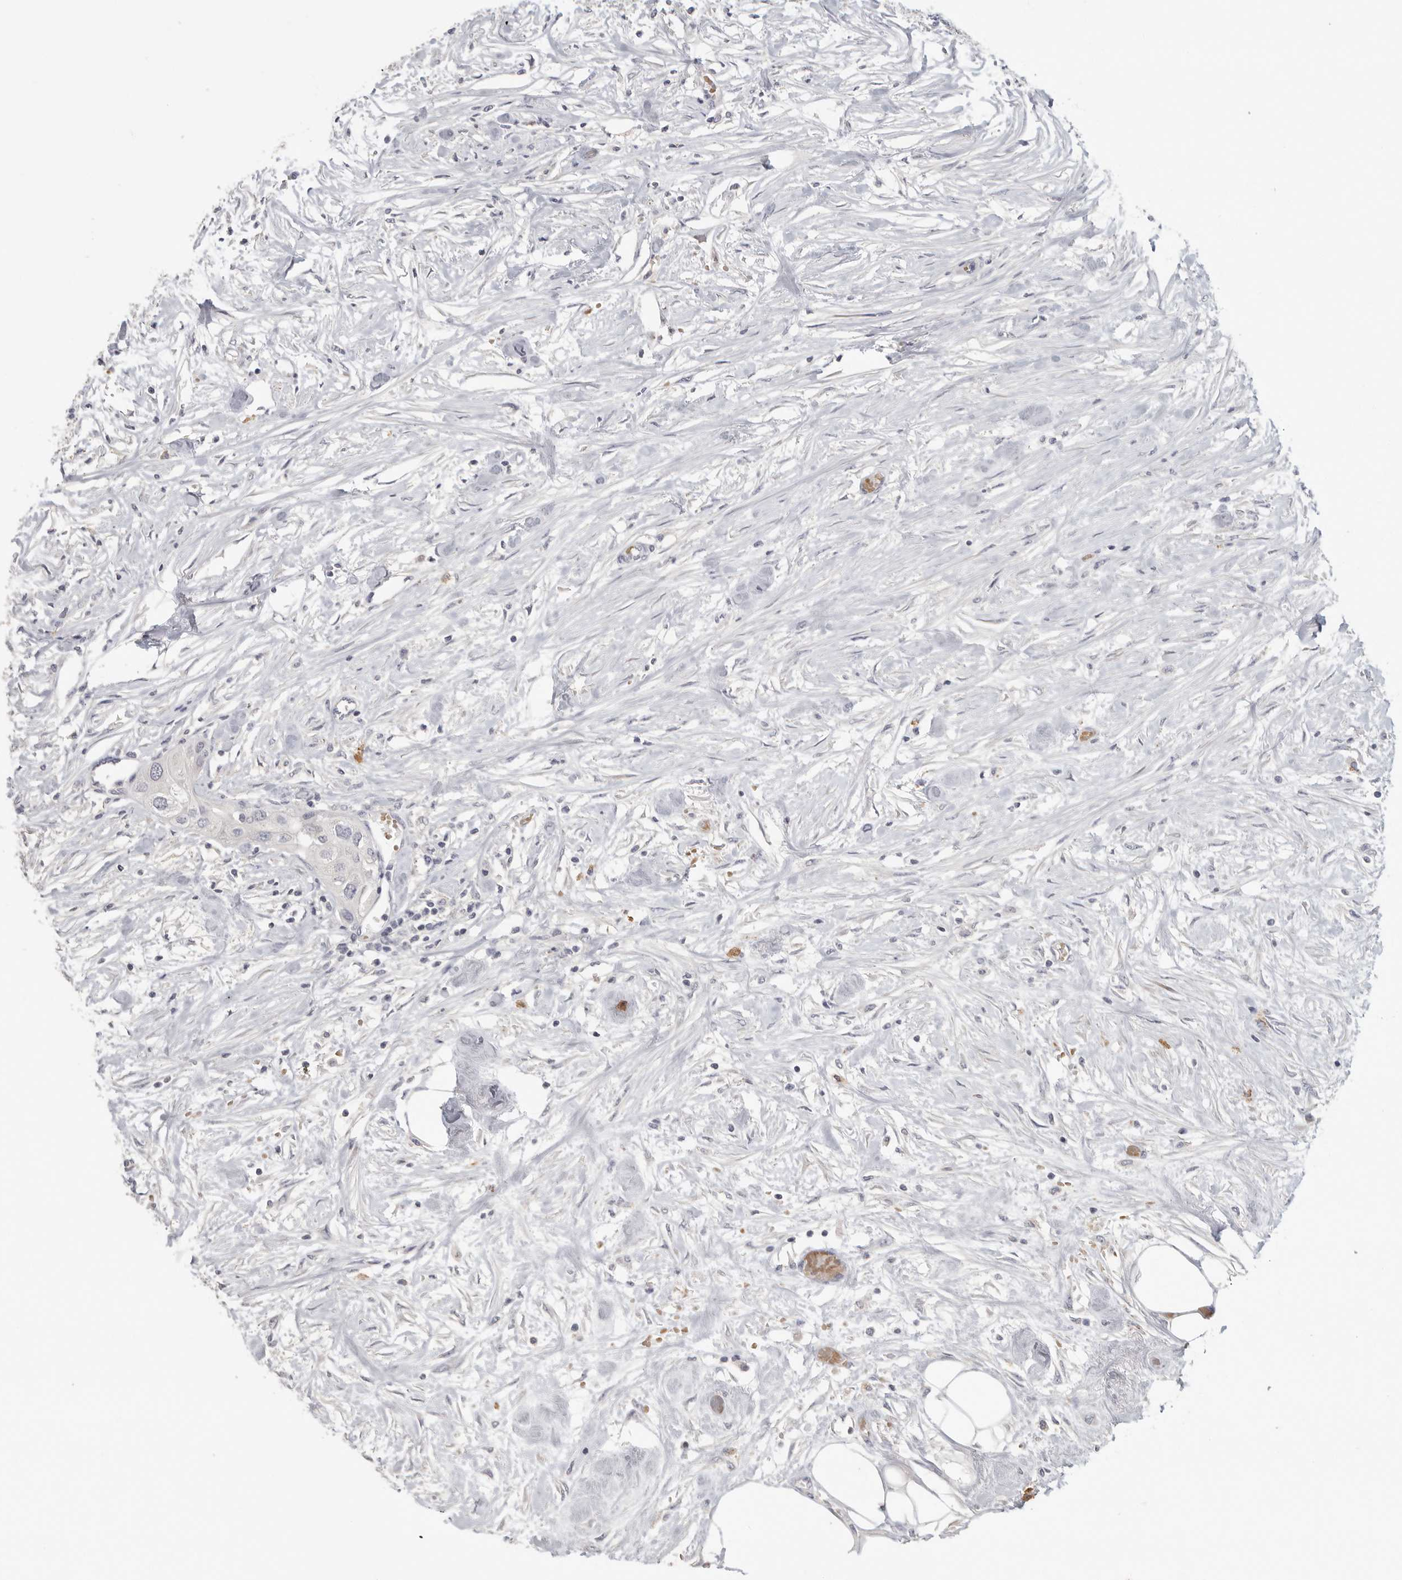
{"staining": {"intensity": "negative", "quantity": "none", "location": "none"}, "tissue": "urothelial cancer", "cell_type": "Tumor cells", "image_type": "cancer", "snomed": [{"axis": "morphology", "description": "Urothelial carcinoma, High grade"}, {"axis": "topography", "description": "Urinary bladder"}], "caption": "There is no significant staining in tumor cells of urothelial carcinoma (high-grade). (DAB (3,3'-diaminobenzidine) immunohistochemistry (IHC) with hematoxylin counter stain).", "gene": "DNAJC11", "patient": {"sex": "male", "age": 64}}